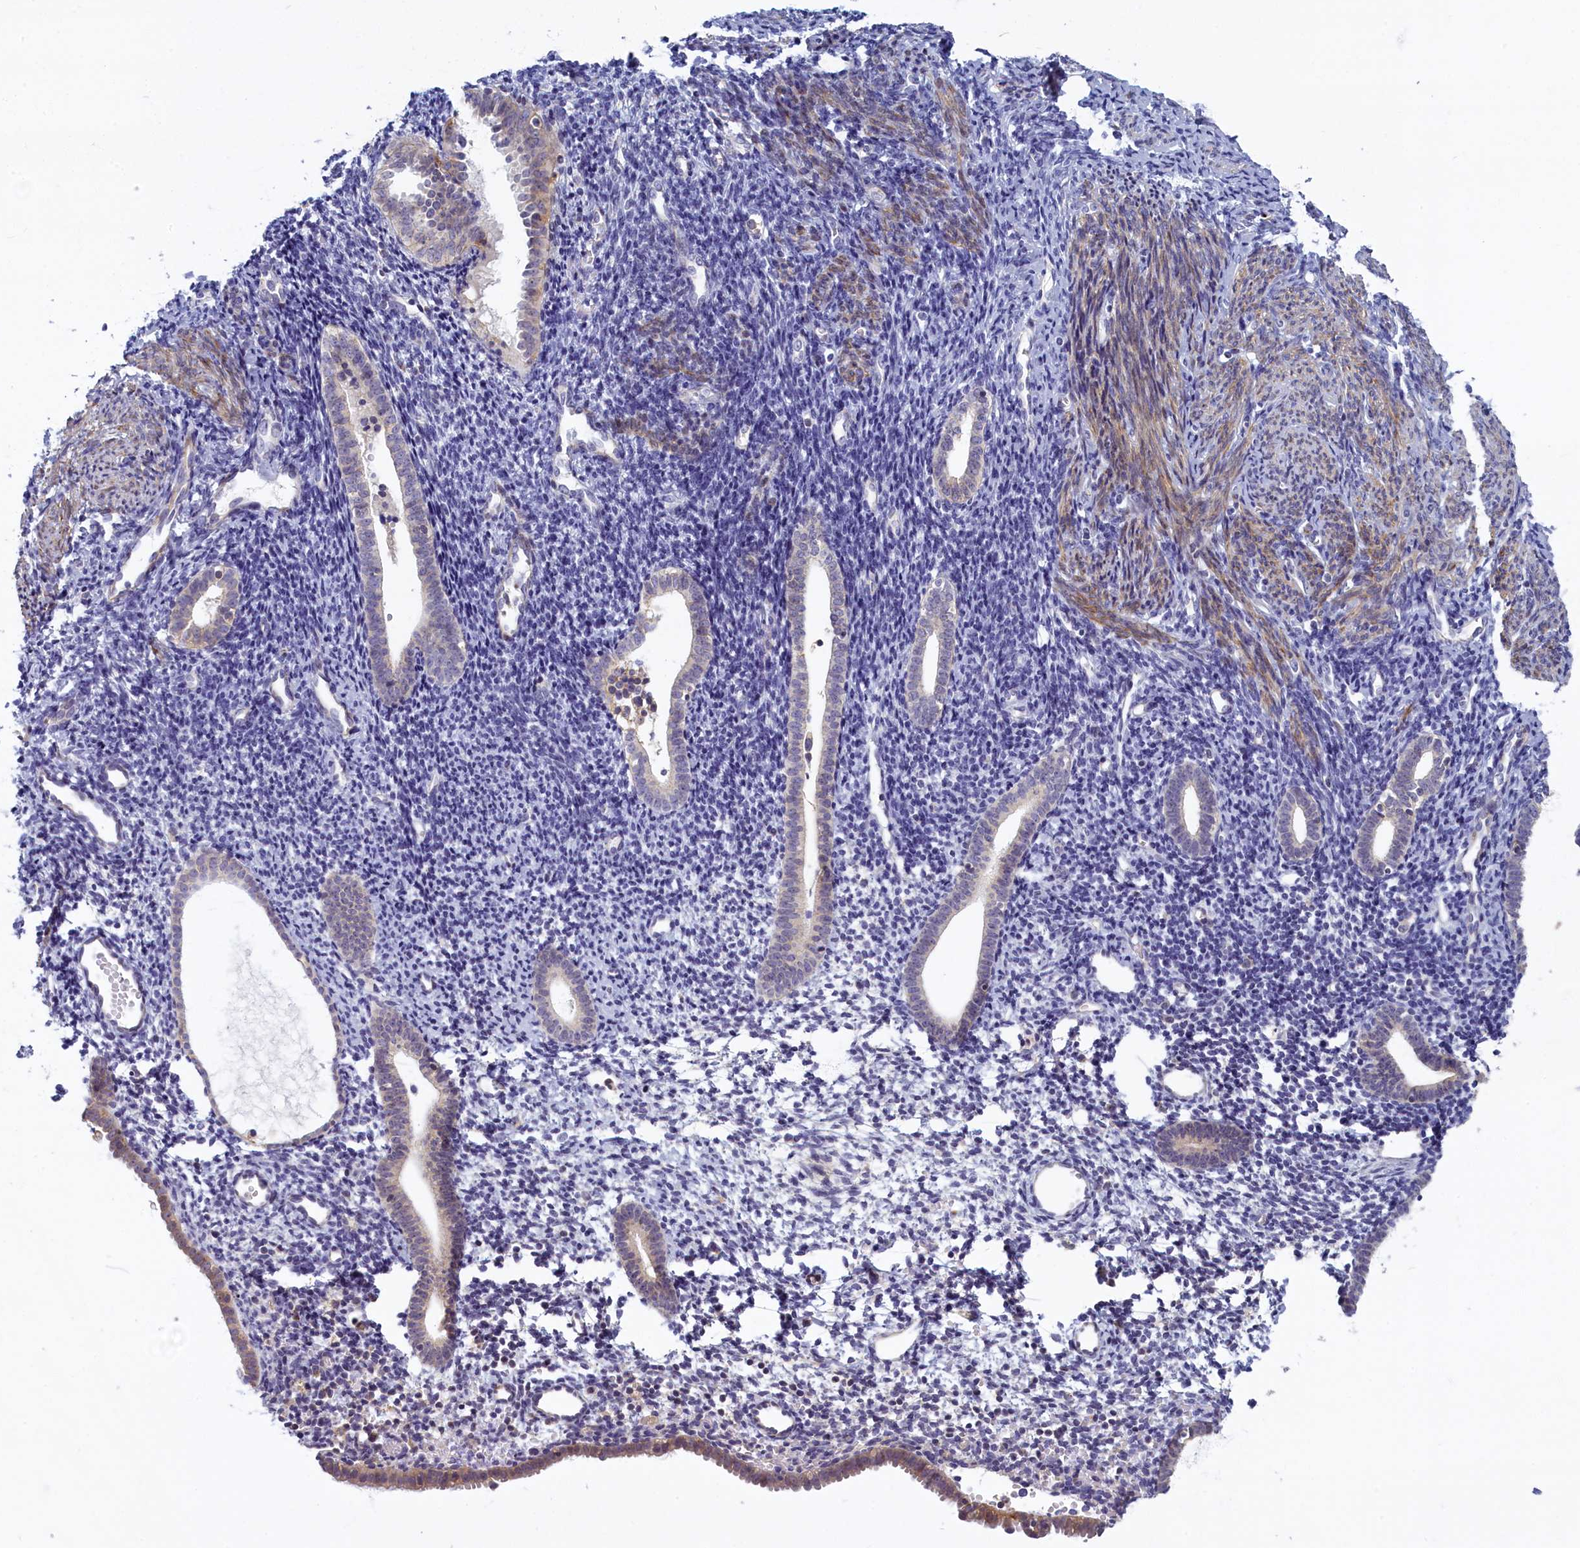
{"staining": {"intensity": "negative", "quantity": "none", "location": "none"}, "tissue": "endometrium", "cell_type": "Cells in endometrial stroma", "image_type": "normal", "snomed": [{"axis": "morphology", "description": "Normal tissue, NOS"}, {"axis": "topography", "description": "Endometrium"}], "caption": "IHC photomicrograph of normal endometrium stained for a protein (brown), which demonstrates no positivity in cells in endometrial stroma.", "gene": "TRPM4", "patient": {"sex": "female", "age": 56}}